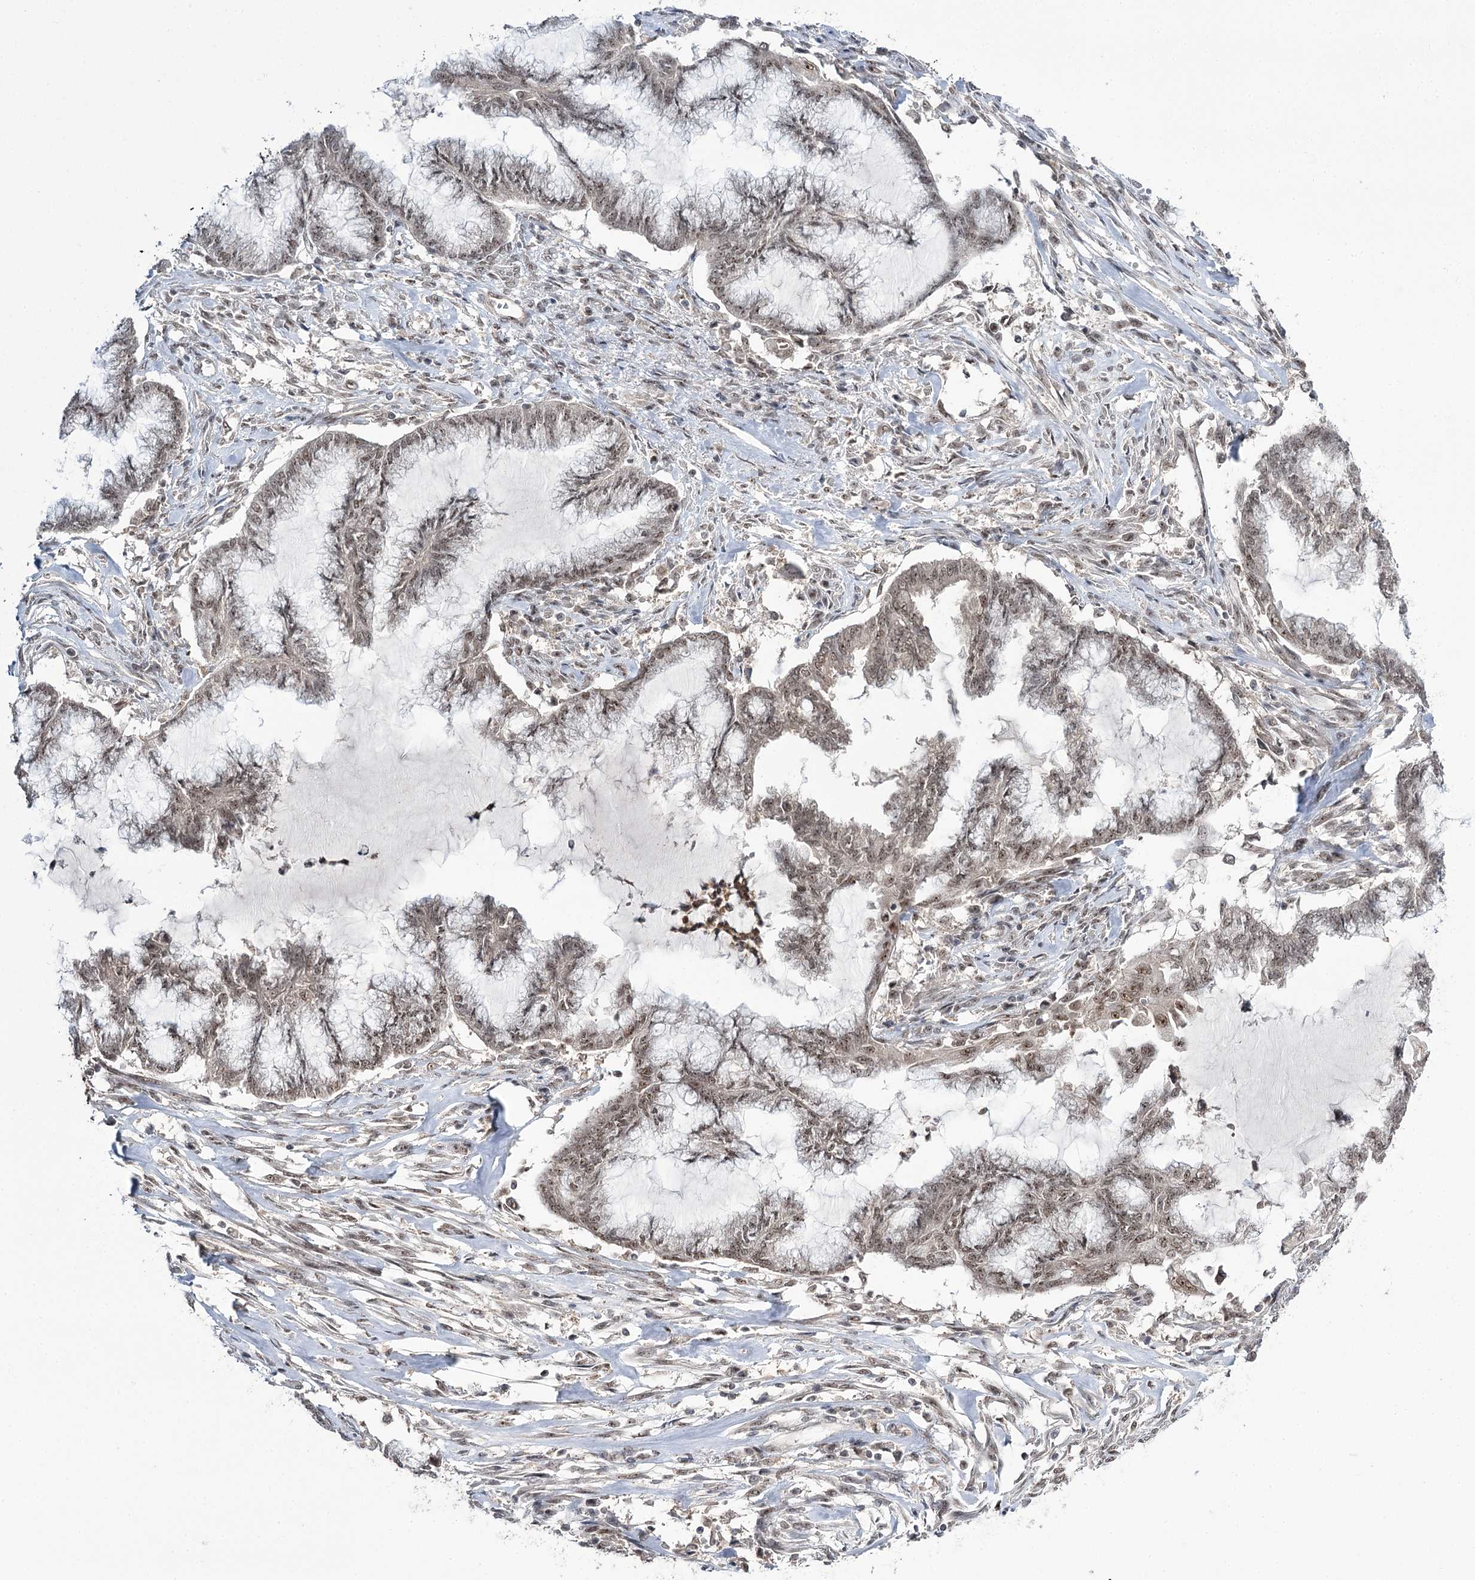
{"staining": {"intensity": "weak", "quantity": "25%-75%", "location": "nuclear"}, "tissue": "endometrial cancer", "cell_type": "Tumor cells", "image_type": "cancer", "snomed": [{"axis": "morphology", "description": "Adenocarcinoma, NOS"}, {"axis": "topography", "description": "Endometrium"}], "caption": "Approximately 25%-75% of tumor cells in human adenocarcinoma (endometrial) display weak nuclear protein expression as visualized by brown immunohistochemical staining.", "gene": "ERCC3", "patient": {"sex": "female", "age": 86}}